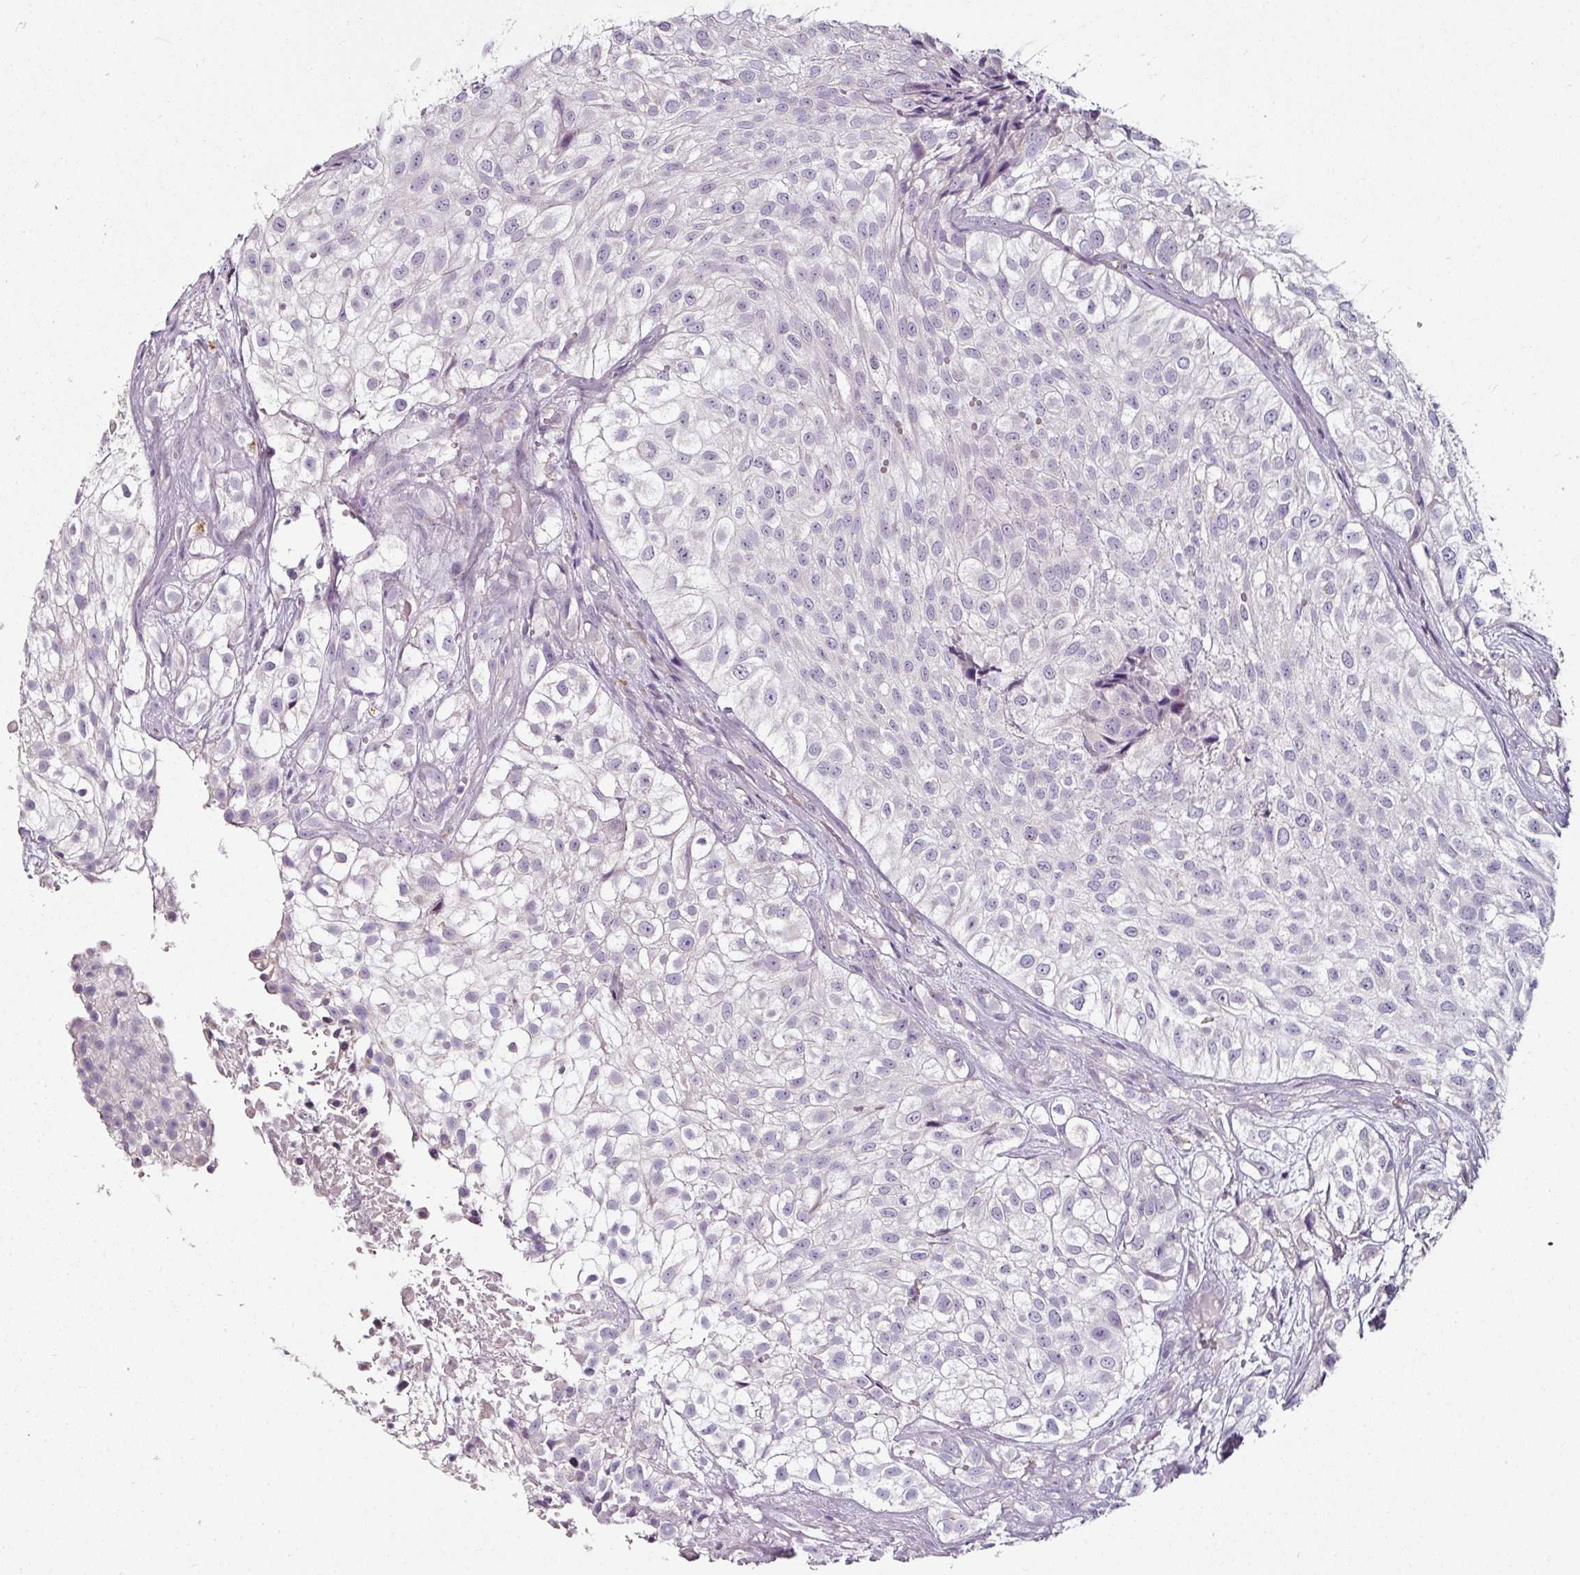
{"staining": {"intensity": "negative", "quantity": "none", "location": "none"}, "tissue": "urothelial cancer", "cell_type": "Tumor cells", "image_type": "cancer", "snomed": [{"axis": "morphology", "description": "Urothelial carcinoma, High grade"}, {"axis": "topography", "description": "Urinary bladder"}], "caption": "IHC image of neoplastic tissue: human high-grade urothelial carcinoma stained with DAB (3,3'-diaminobenzidine) reveals no significant protein staining in tumor cells.", "gene": "CAP2", "patient": {"sex": "male", "age": 56}}